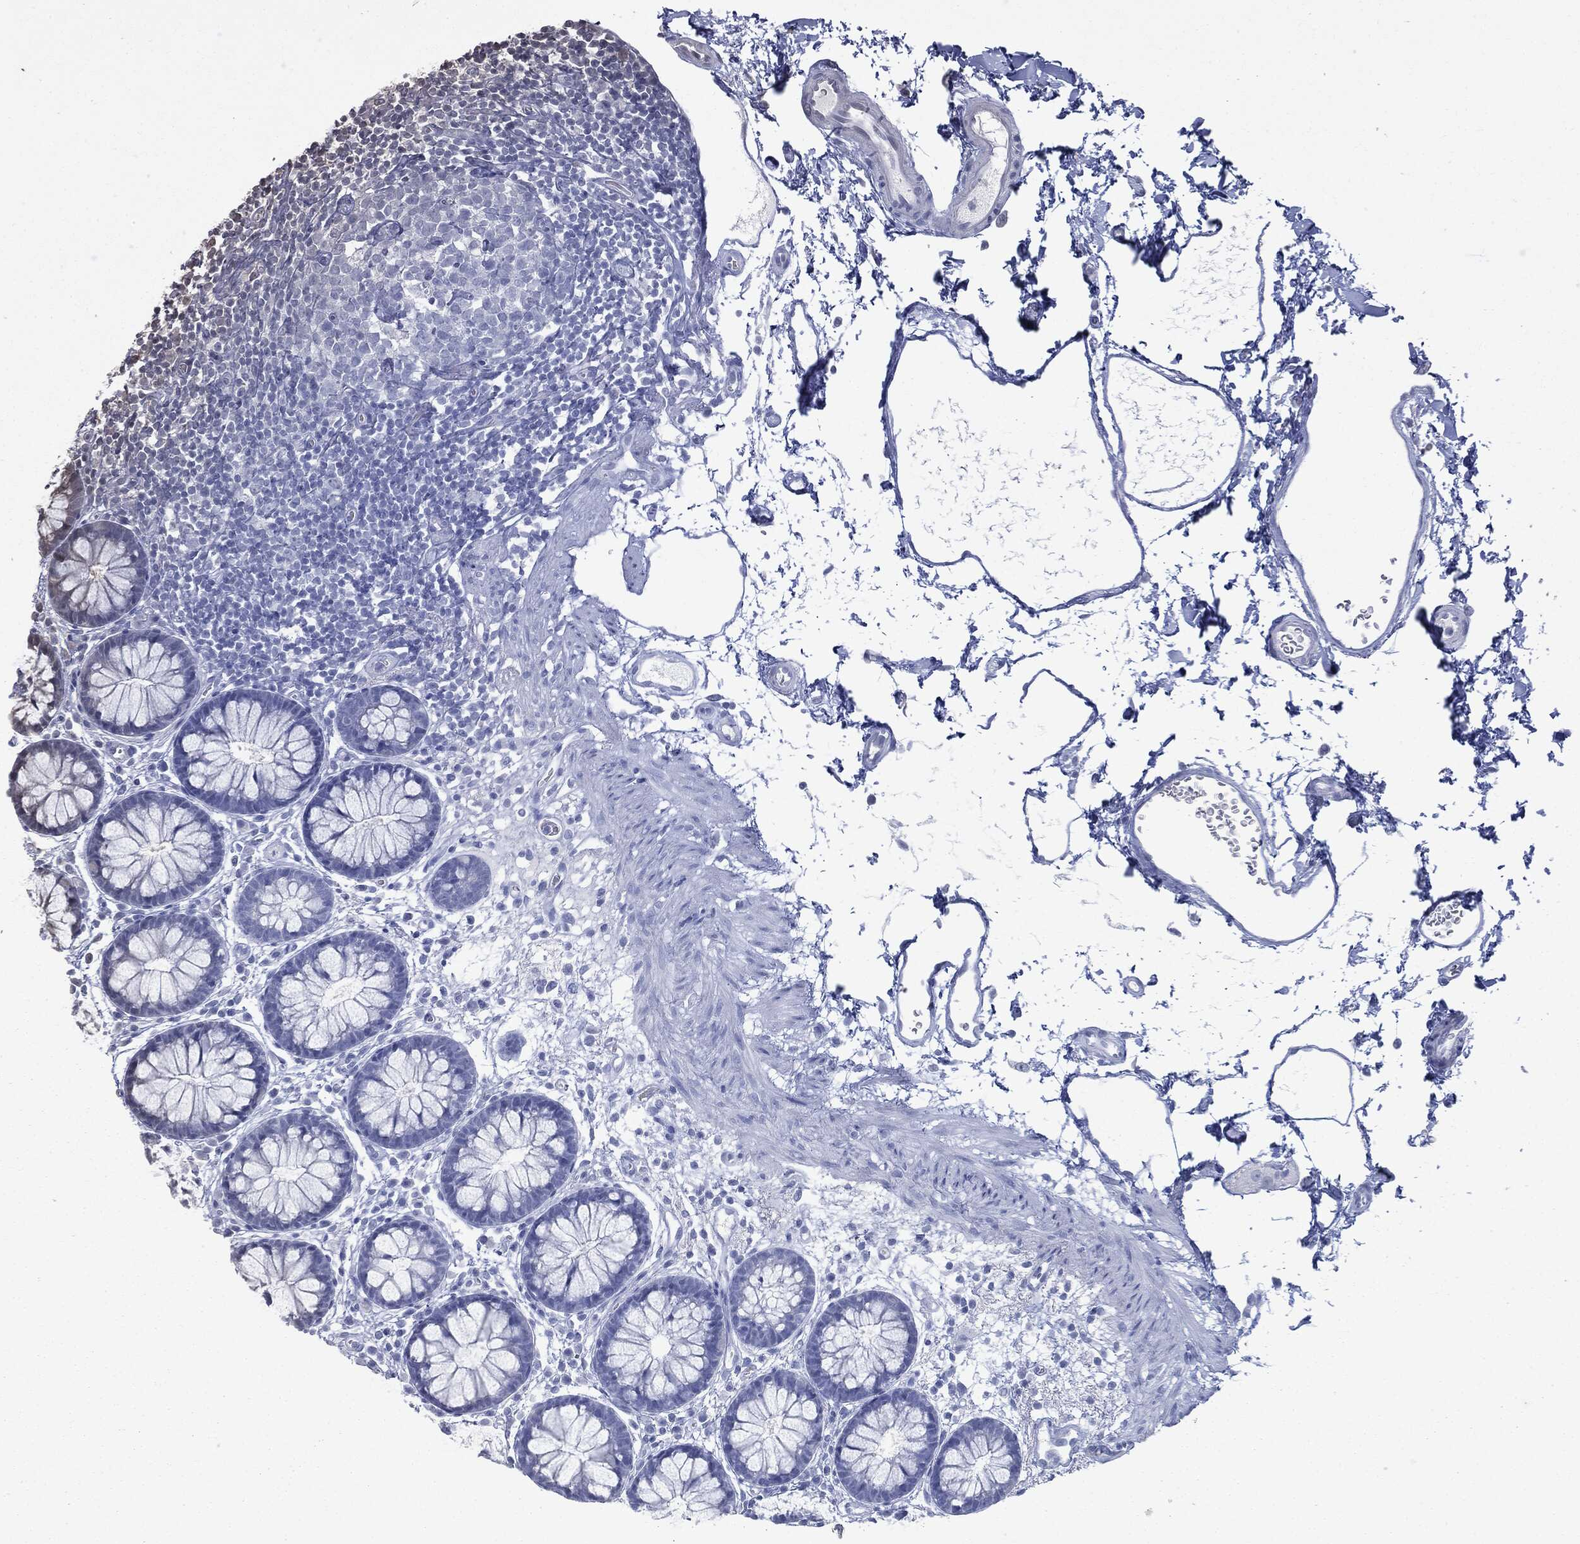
{"staining": {"intensity": "negative", "quantity": "none", "location": "none"}, "tissue": "colon", "cell_type": "Endothelial cells", "image_type": "normal", "snomed": [{"axis": "morphology", "description": "Normal tissue, NOS"}, {"axis": "topography", "description": "Colon"}], "caption": "This histopathology image is of unremarkable colon stained with immunohistochemistry to label a protein in brown with the nuclei are counter-stained blue. There is no expression in endothelial cells.", "gene": "ZNHIT6", "patient": {"sex": "male", "age": 76}}